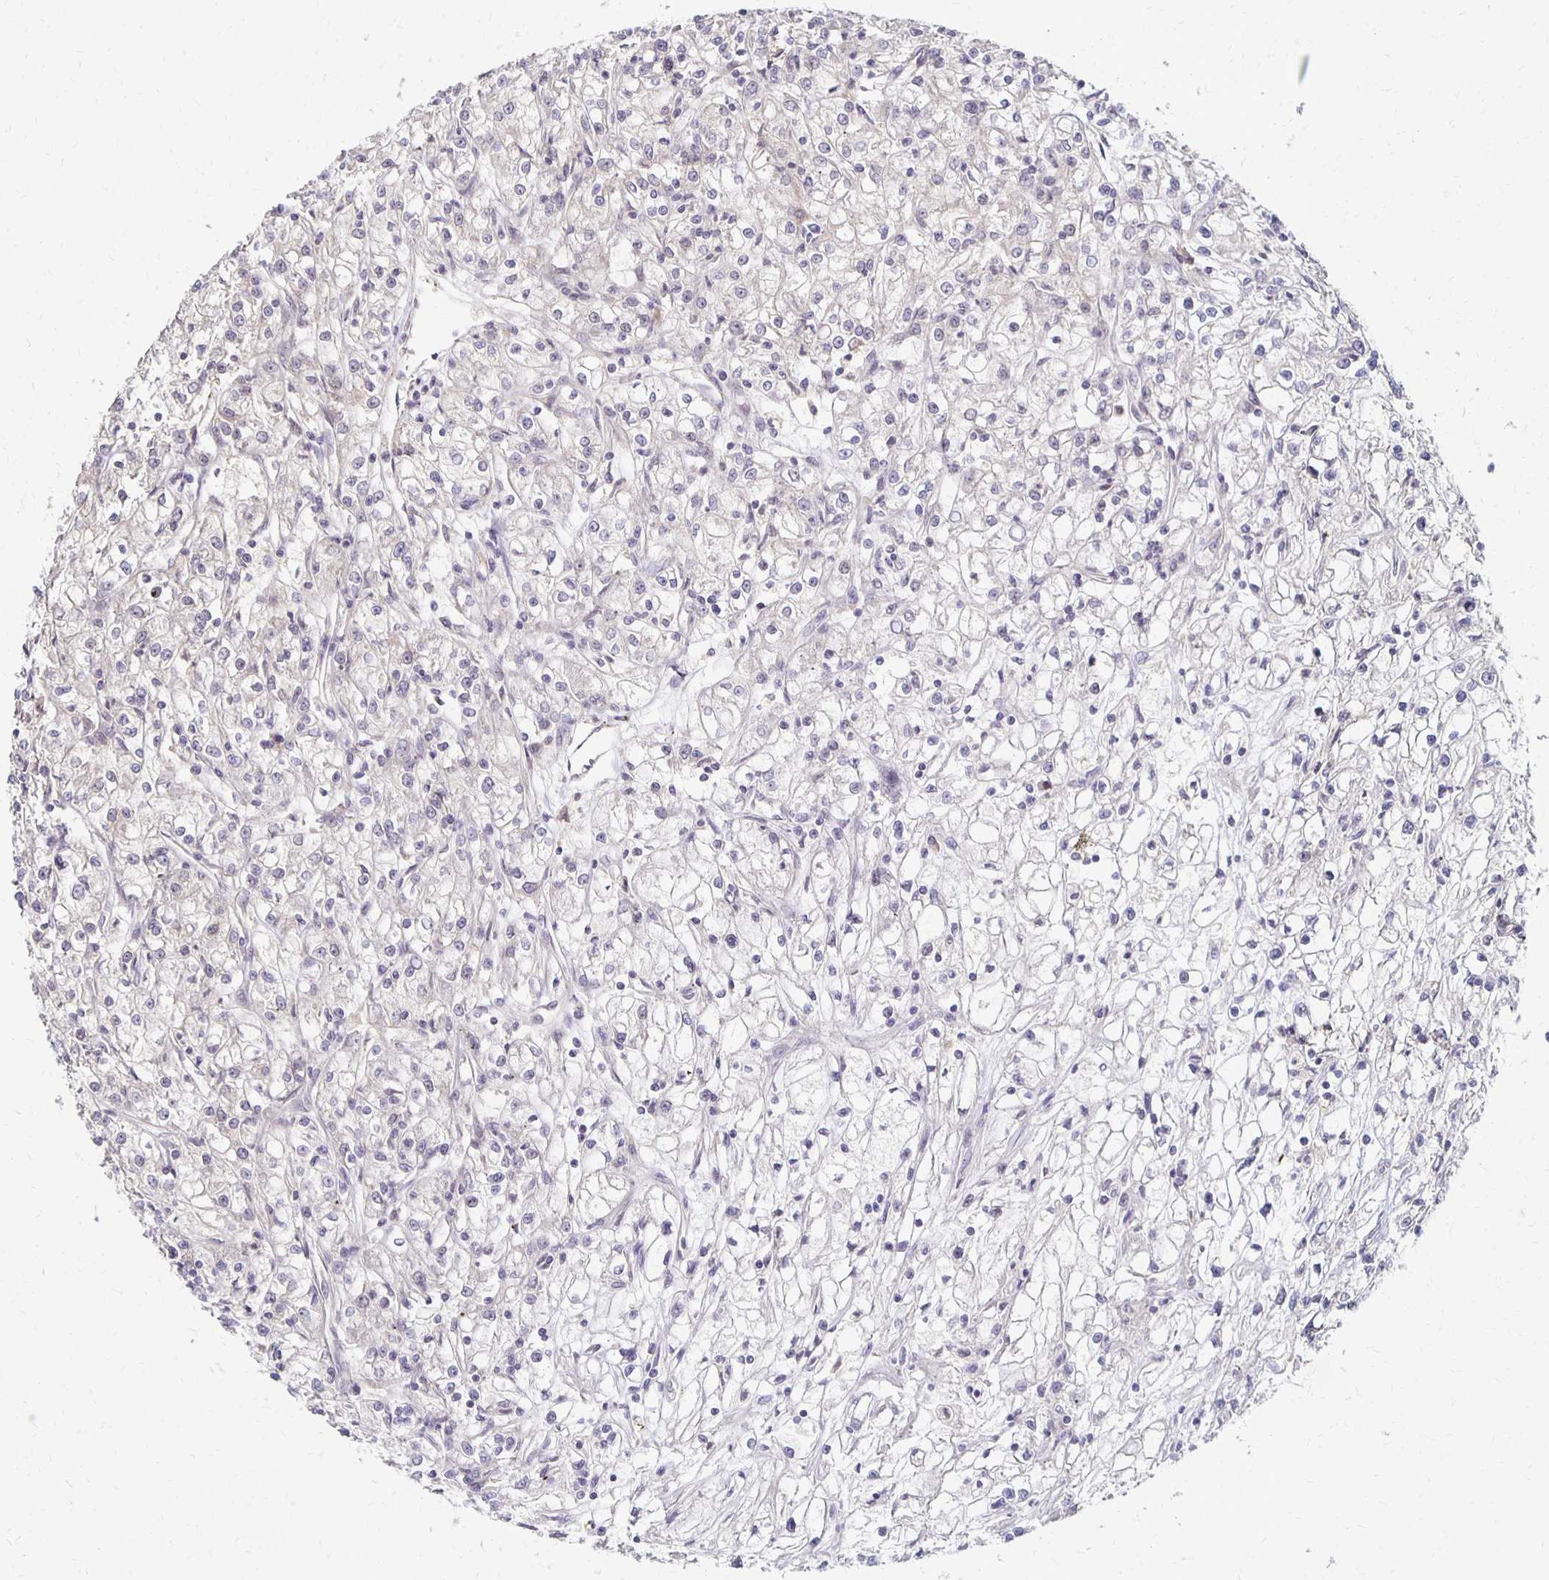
{"staining": {"intensity": "negative", "quantity": "none", "location": "none"}, "tissue": "renal cancer", "cell_type": "Tumor cells", "image_type": "cancer", "snomed": [{"axis": "morphology", "description": "Adenocarcinoma, NOS"}, {"axis": "topography", "description": "Kidney"}], "caption": "A micrograph of human renal cancer (adenocarcinoma) is negative for staining in tumor cells. Brightfield microscopy of immunohistochemistry (IHC) stained with DAB (3,3'-diaminobenzidine) (brown) and hematoxylin (blue), captured at high magnification.", "gene": "PRKCB", "patient": {"sex": "female", "age": 59}}